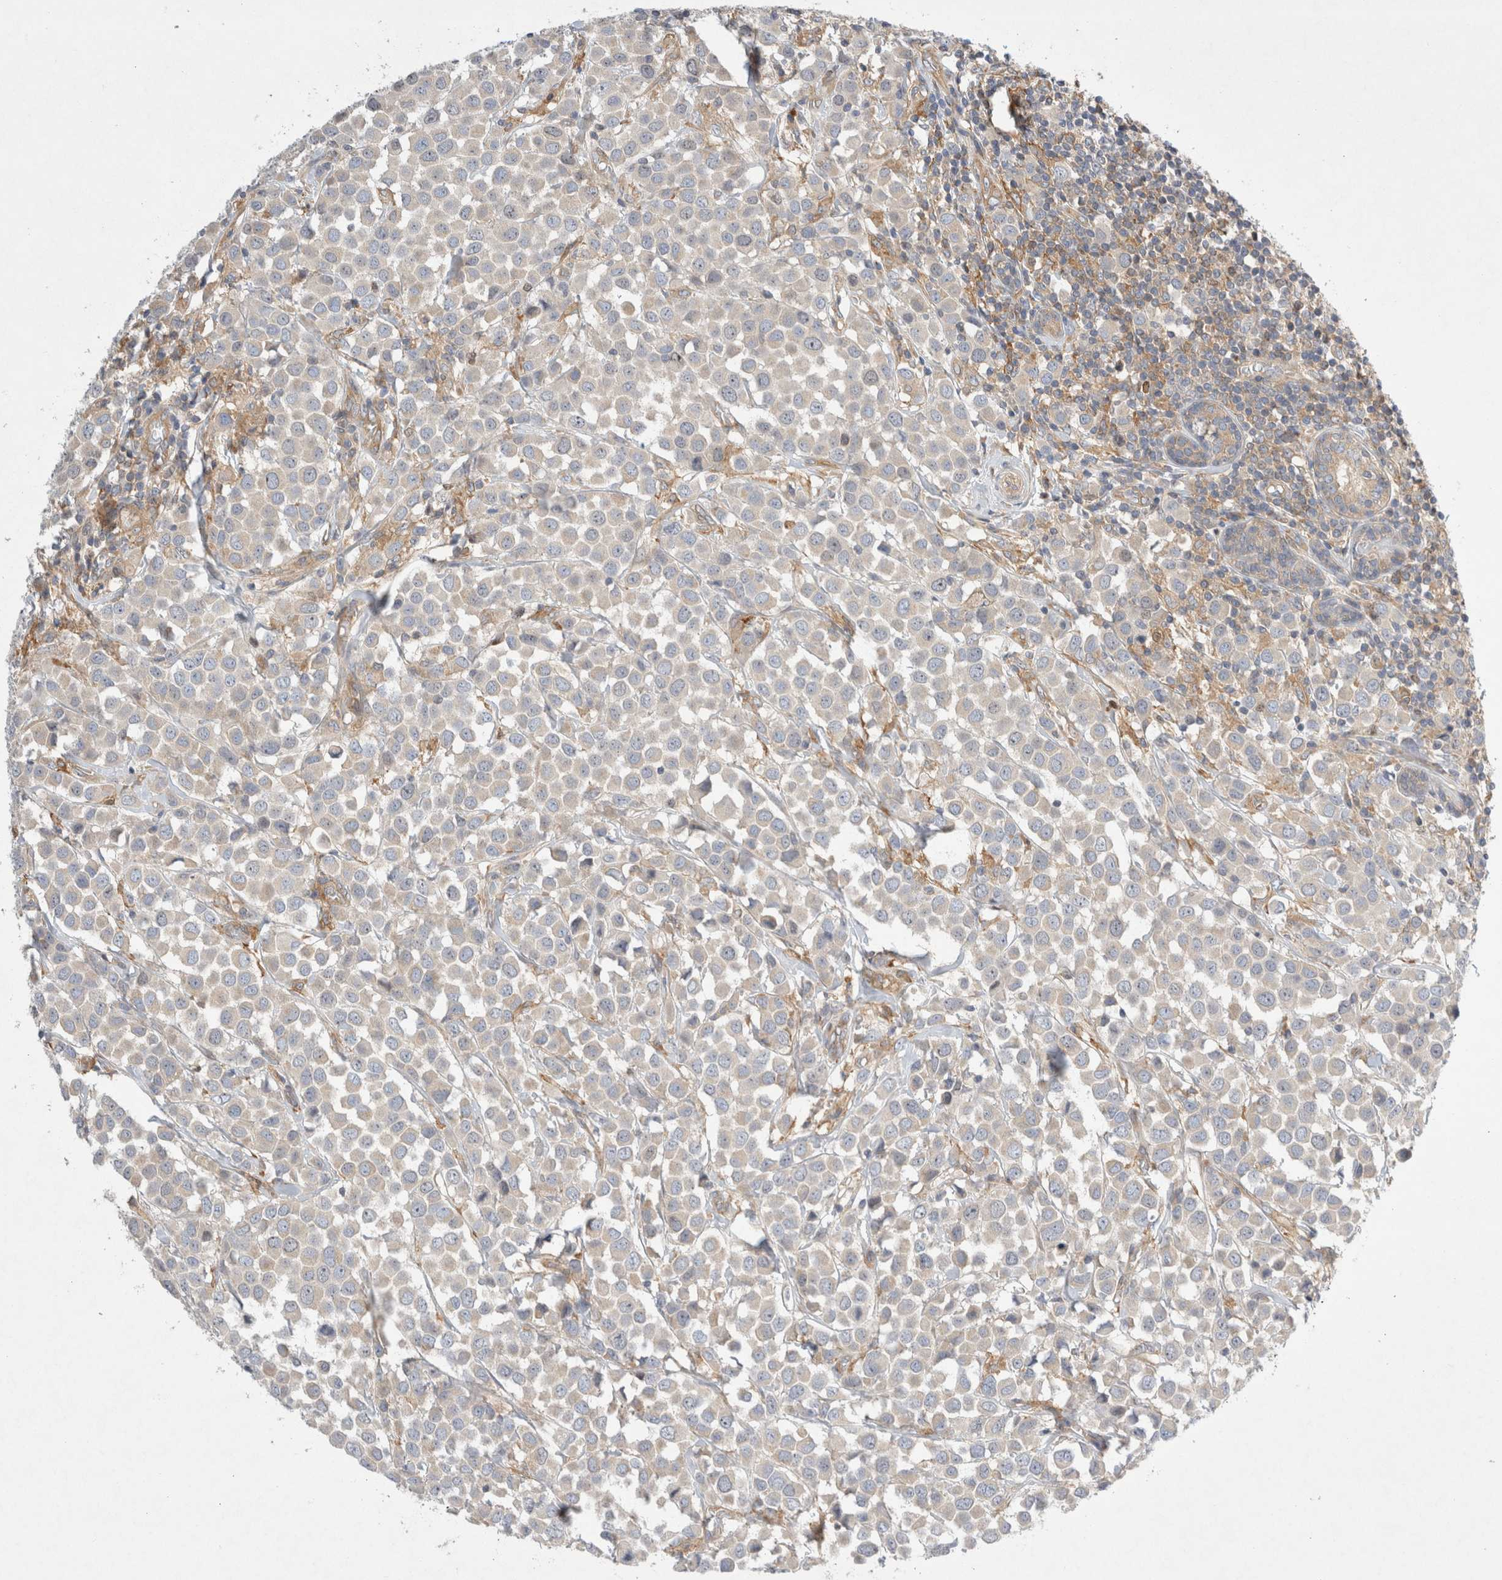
{"staining": {"intensity": "weak", "quantity": "<25%", "location": "cytoplasmic/membranous"}, "tissue": "breast cancer", "cell_type": "Tumor cells", "image_type": "cancer", "snomed": [{"axis": "morphology", "description": "Duct carcinoma"}, {"axis": "topography", "description": "Breast"}], "caption": "Tumor cells show no significant positivity in intraductal carcinoma (breast).", "gene": "CDCA7L", "patient": {"sex": "female", "age": 61}}